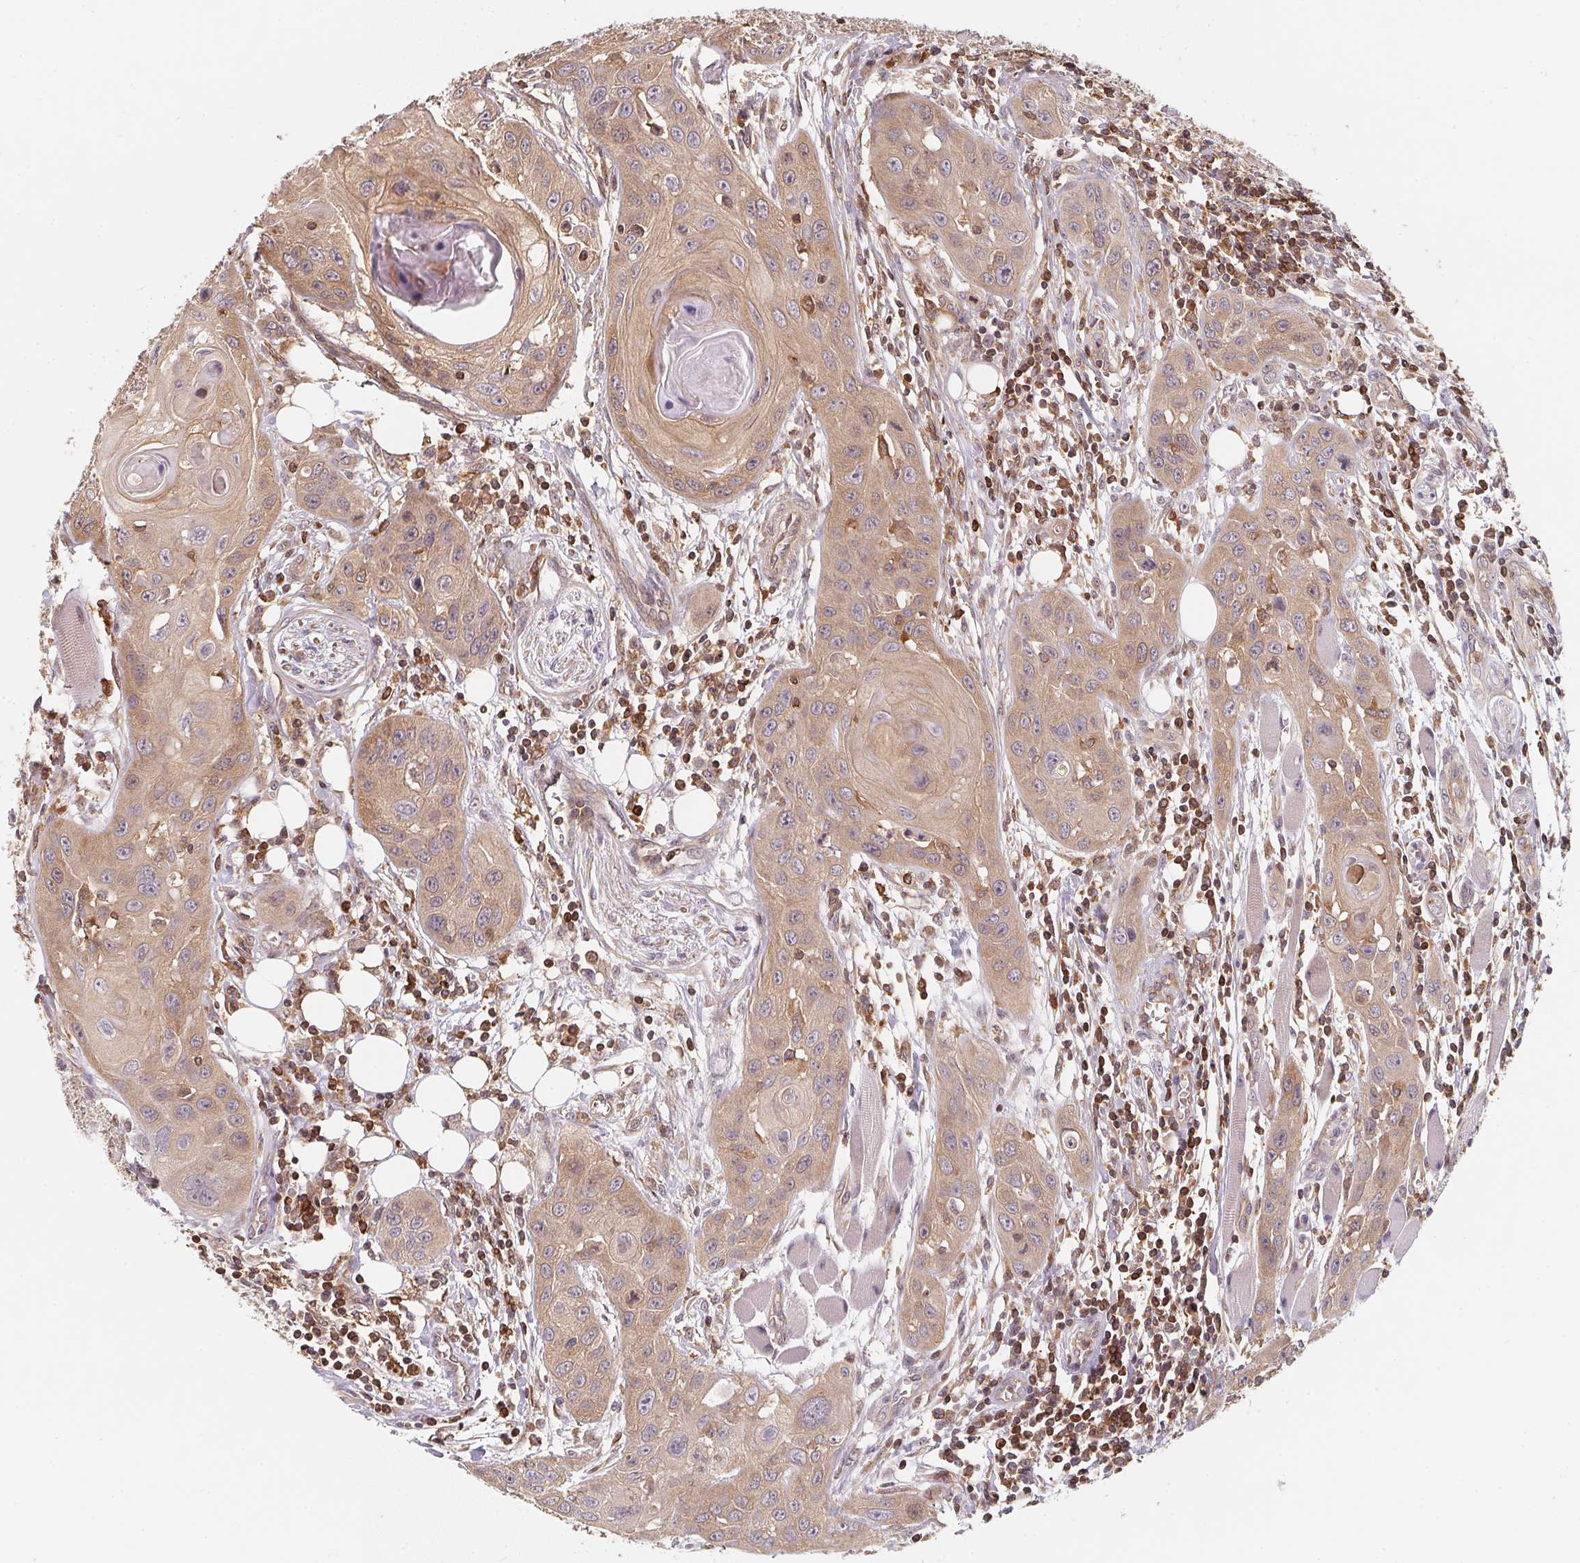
{"staining": {"intensity": "weak", "quantity": ">75%", "location": "cytoplasmic/membranous"}, "tissue": "head and neck cancer", "cell_type": "Tumor cells", "image_type": "cancer", "snomed": [{"axis": "morphology", "description": "Squamous cell carcinoma, NOS"}, {"axis": "topography", "description": "Oral tissue"}, {"axis": "topography", "description": "Head-Neck"}], "caption": "An immunohistochemistry (IHC) image of neoplastic tissue is shown. Protein staining in brown shows weak cytoplasmic/membranous positivity in head and neck cancer (squamous cell carcinoma) within tumor cells. The protein is stained brown, and the nuclei are stained in blue (DAB (3,3'-diaminobenzidine) IHC with brightfield microscopy, high magnification).", "gene": "ANKRD13A", "patient": {"sex": "male", "age": 58}}